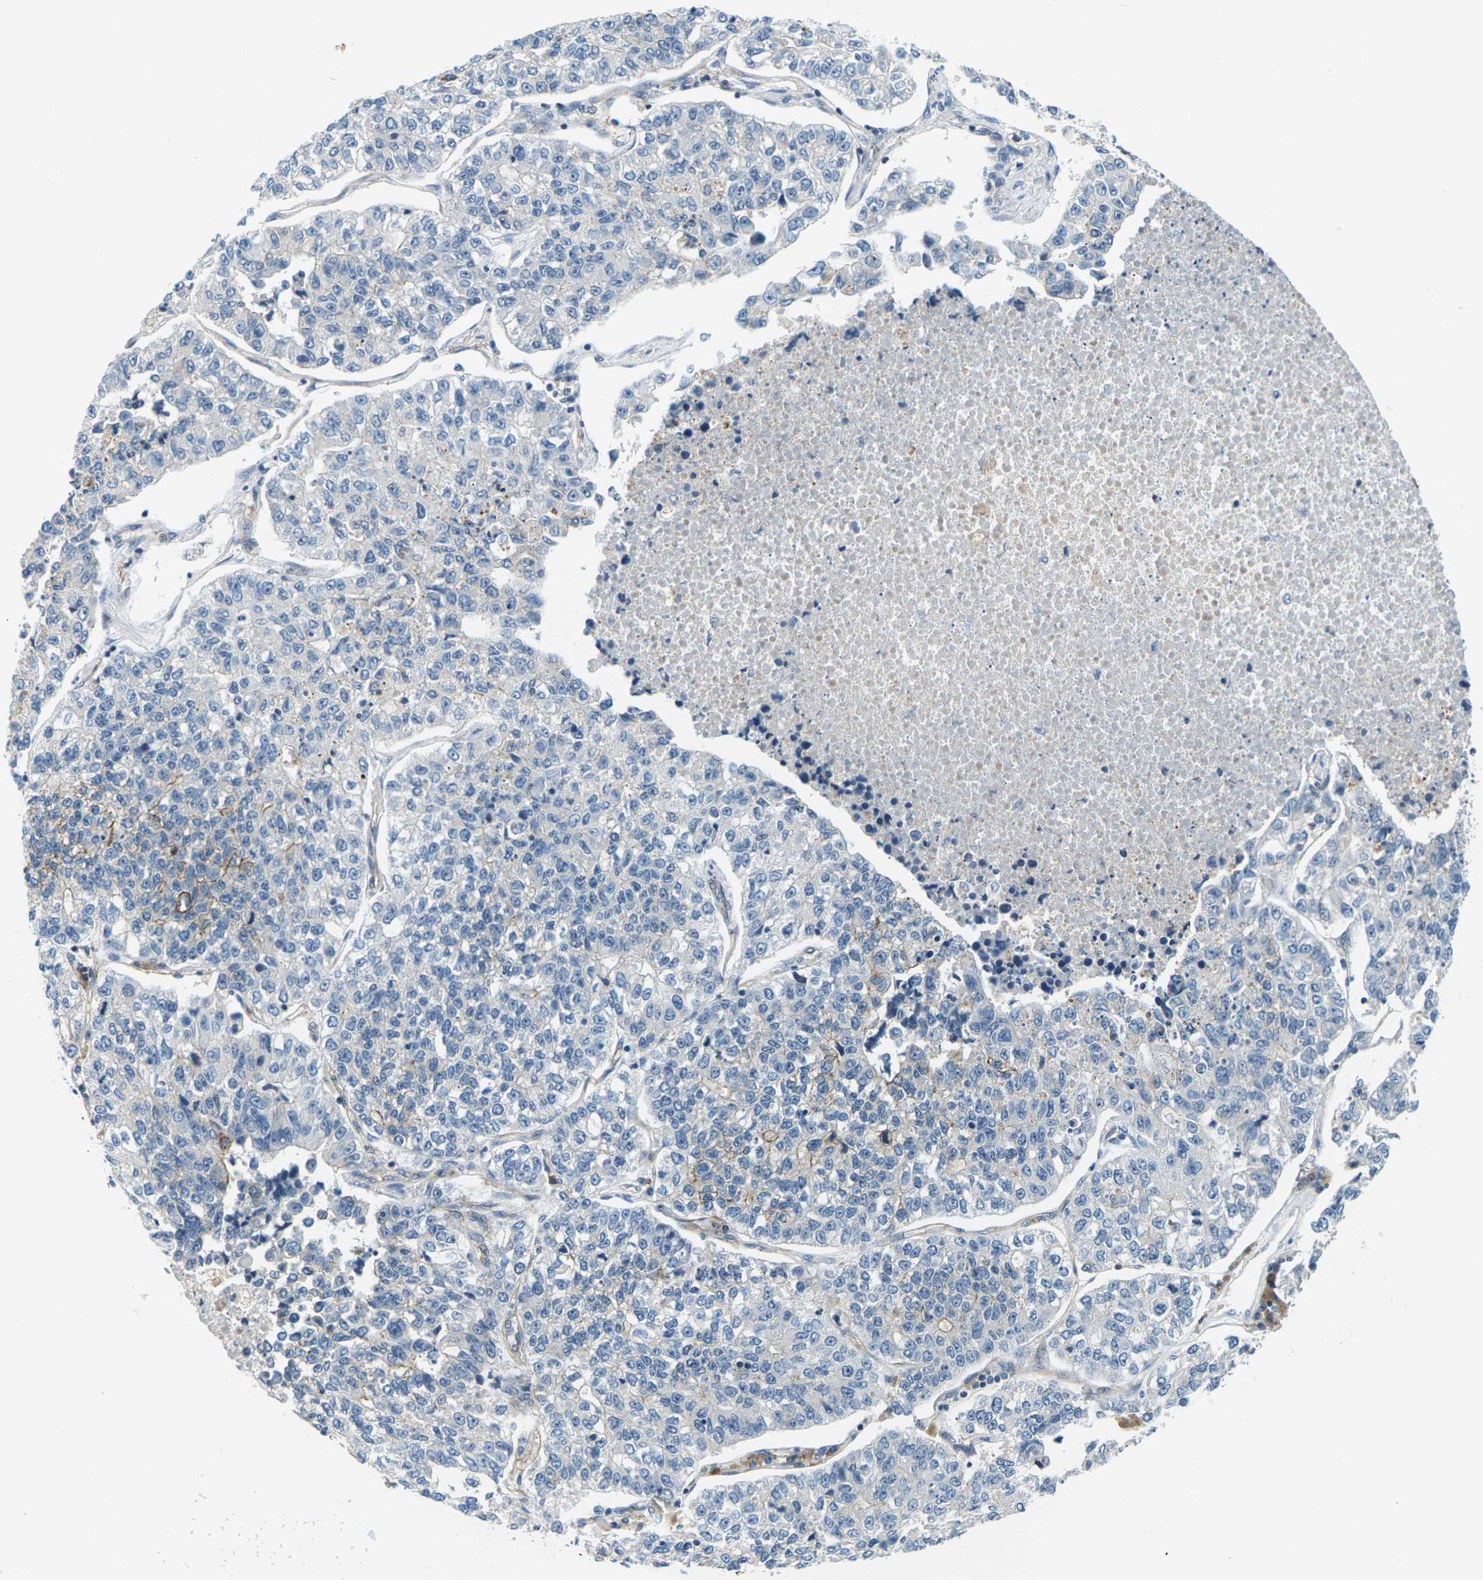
{"staining": {"intensity": "negative", "quantity": "none", "location": "none"}, "tissue": "lung cancer", "cell_type": "Tumor cells", "image_type": "cancer", "snomed": [{"axis": "morphology", "description": "Adenocarcinoma, NOS"}, {"axis": "topography", "description": "Lung"}], "caption": "DAB immunohistochemical staining of human lung cancer (adenocarcinoma) displays no significant staining in tumor cells. (DAB immunohistochemistry with hematoxylin counter stain).", "gene": "SLC13A3", "patient": {"sex": "male", "age": 49}}